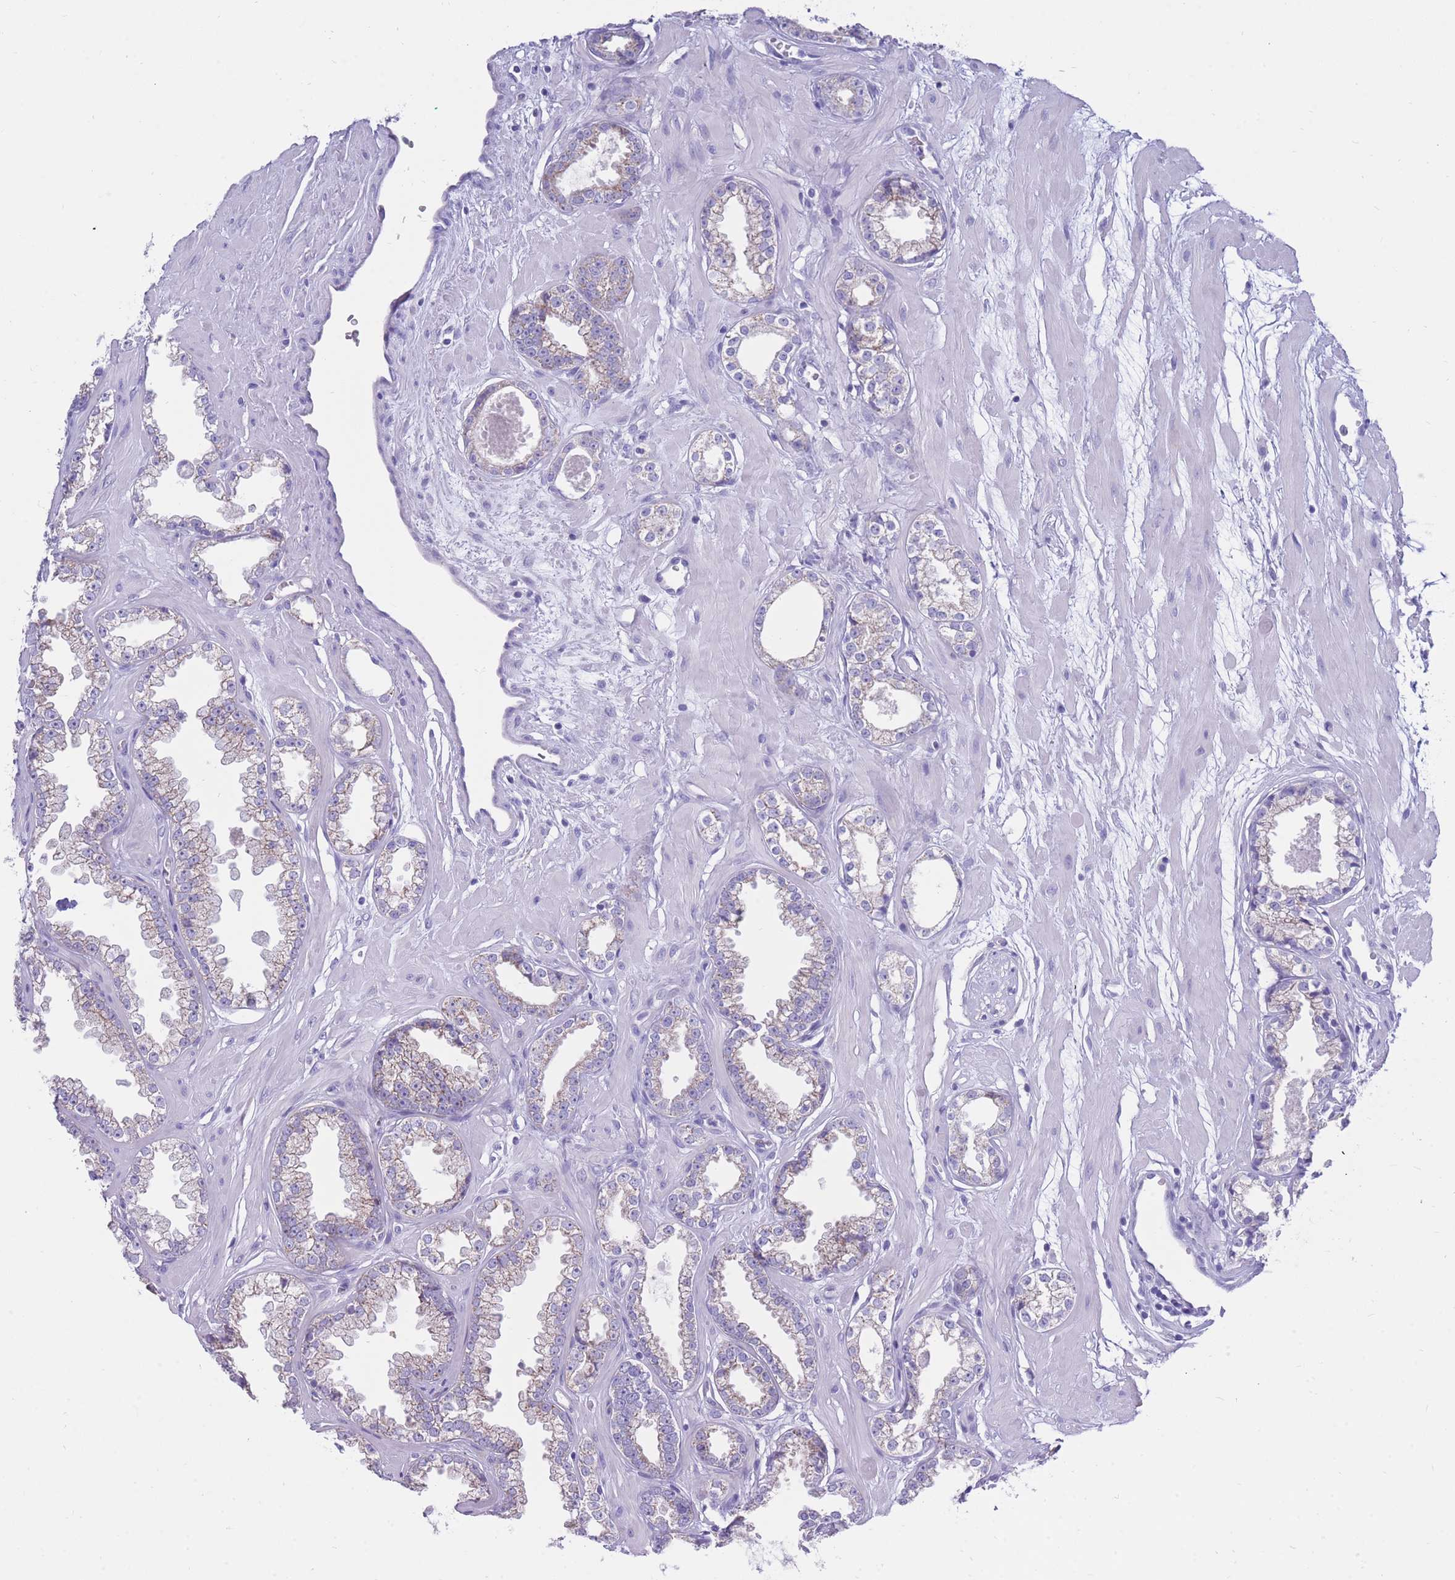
{"staining": {"intensity": "weak", "quantity": "<25%", "location": "cytoplasmic/membranous"}, "tissue": "prostate cancer", "cell_type": "Tumor cells", "image_type": "cancer", "snomed": [{"axis": "morphology", "description": "Adenocarcinoma, Low grade"}, {"axis": "topography", "description": "Prostate"}], "caption": "Tumor cells are negative for brown protein staining in prostate cancer (adenocarcinoma (low-grade)).", "gene": "INTS2", "patient": {"sex": "male", "age": 60}}